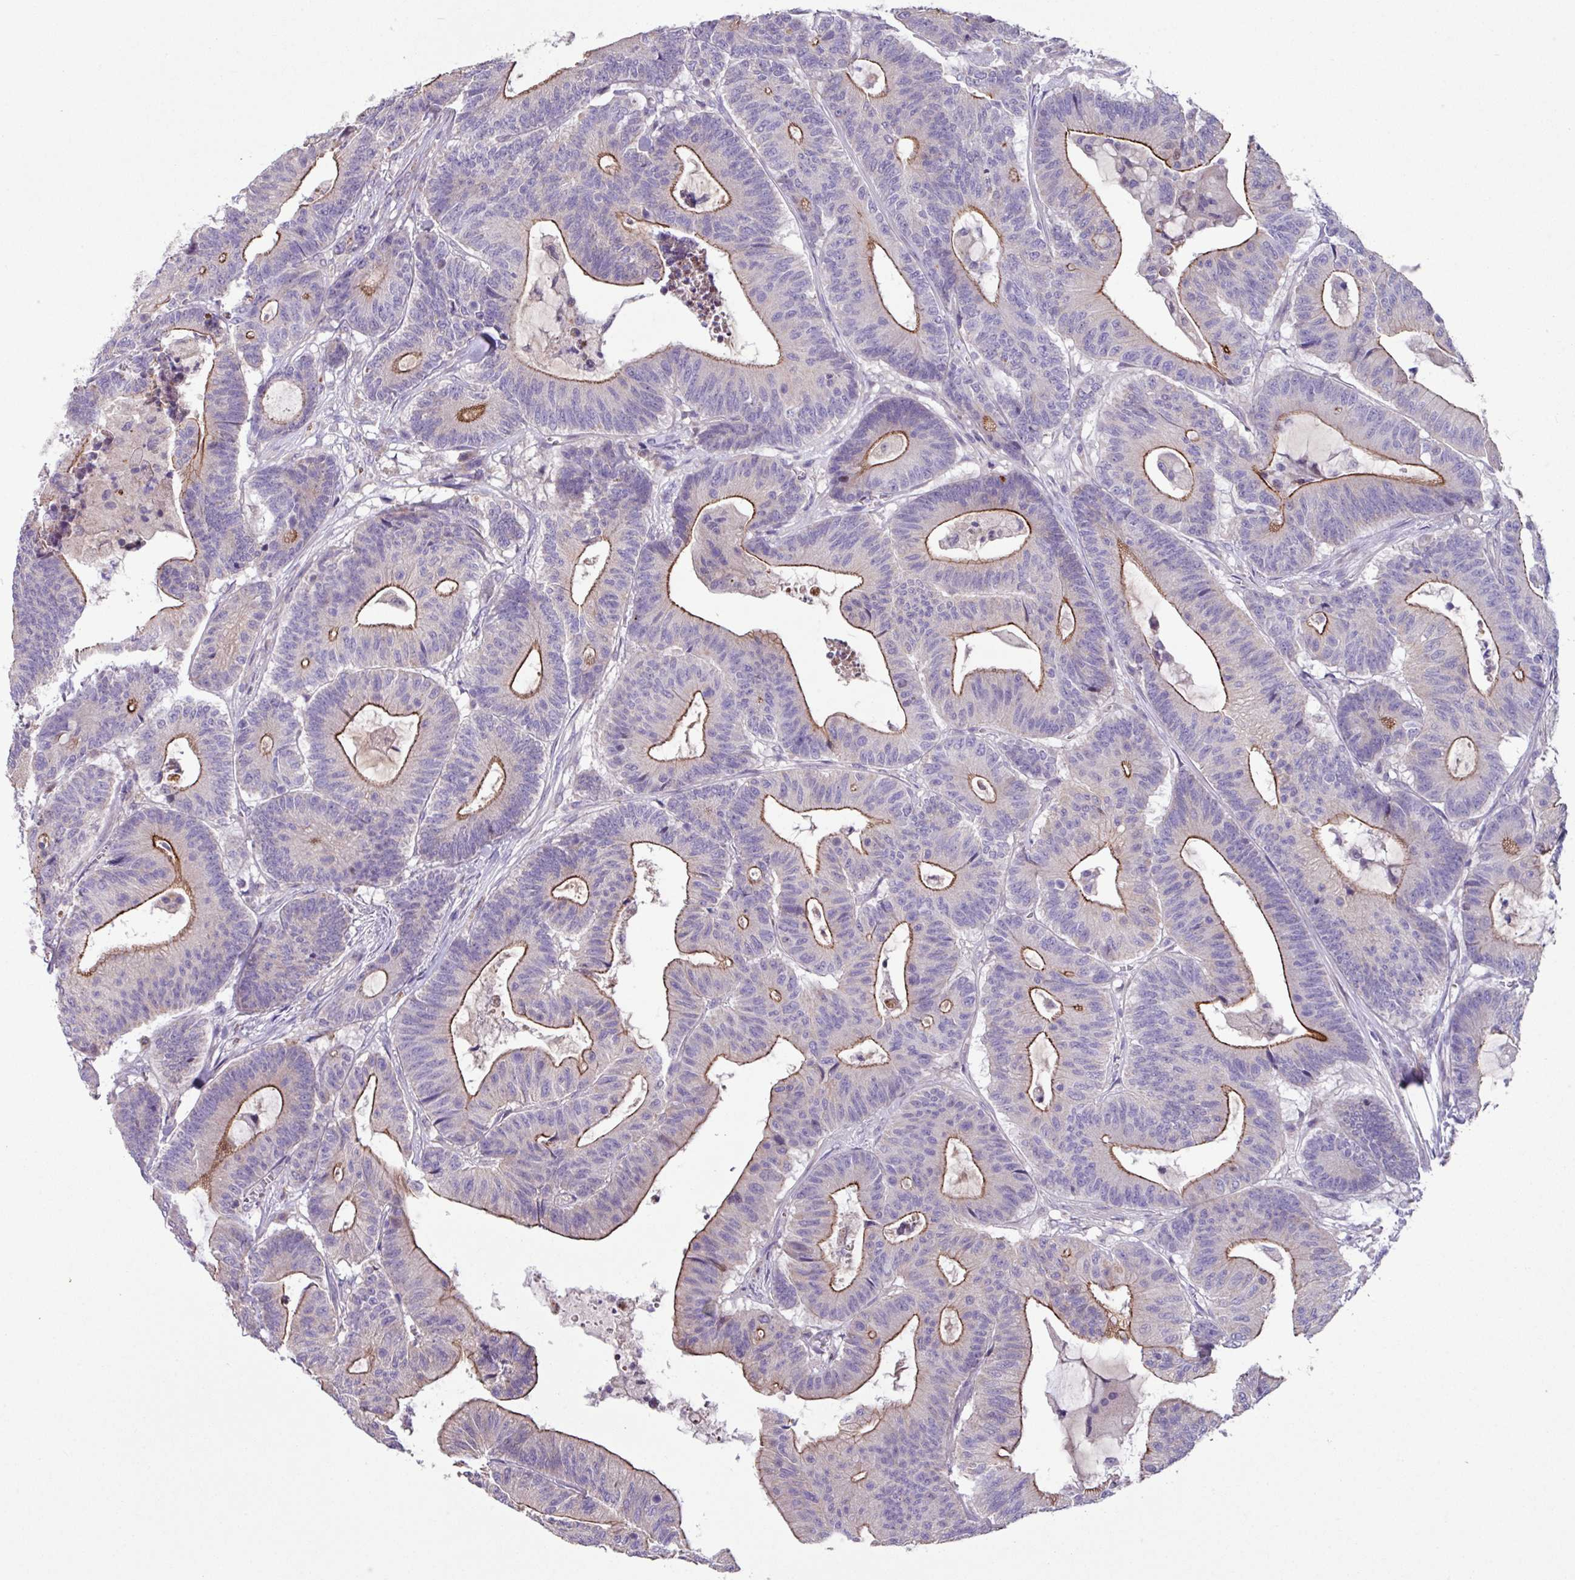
{"staining": {"intensity": "moderate", "quantity": "25%-75%", "location": "cytoplasmic/membranous"}, "tissue": "colorectal cancer", "cell_type": "Tumor cells", "image_type": "cancer", "snomed": [{"axis": "morphology", "description": "Adenocarcinoma, NOS"}, {"axis": "topography", "description": "Colon"}], "caption": "Colorectal cancer stained with a brown dye shows moderate cytoplasmic/membranous positive positivity in approximately 25%-75% of tumor cells.", "gene": "IQCJ", "patient": {"sex": "female", "age": 84}}